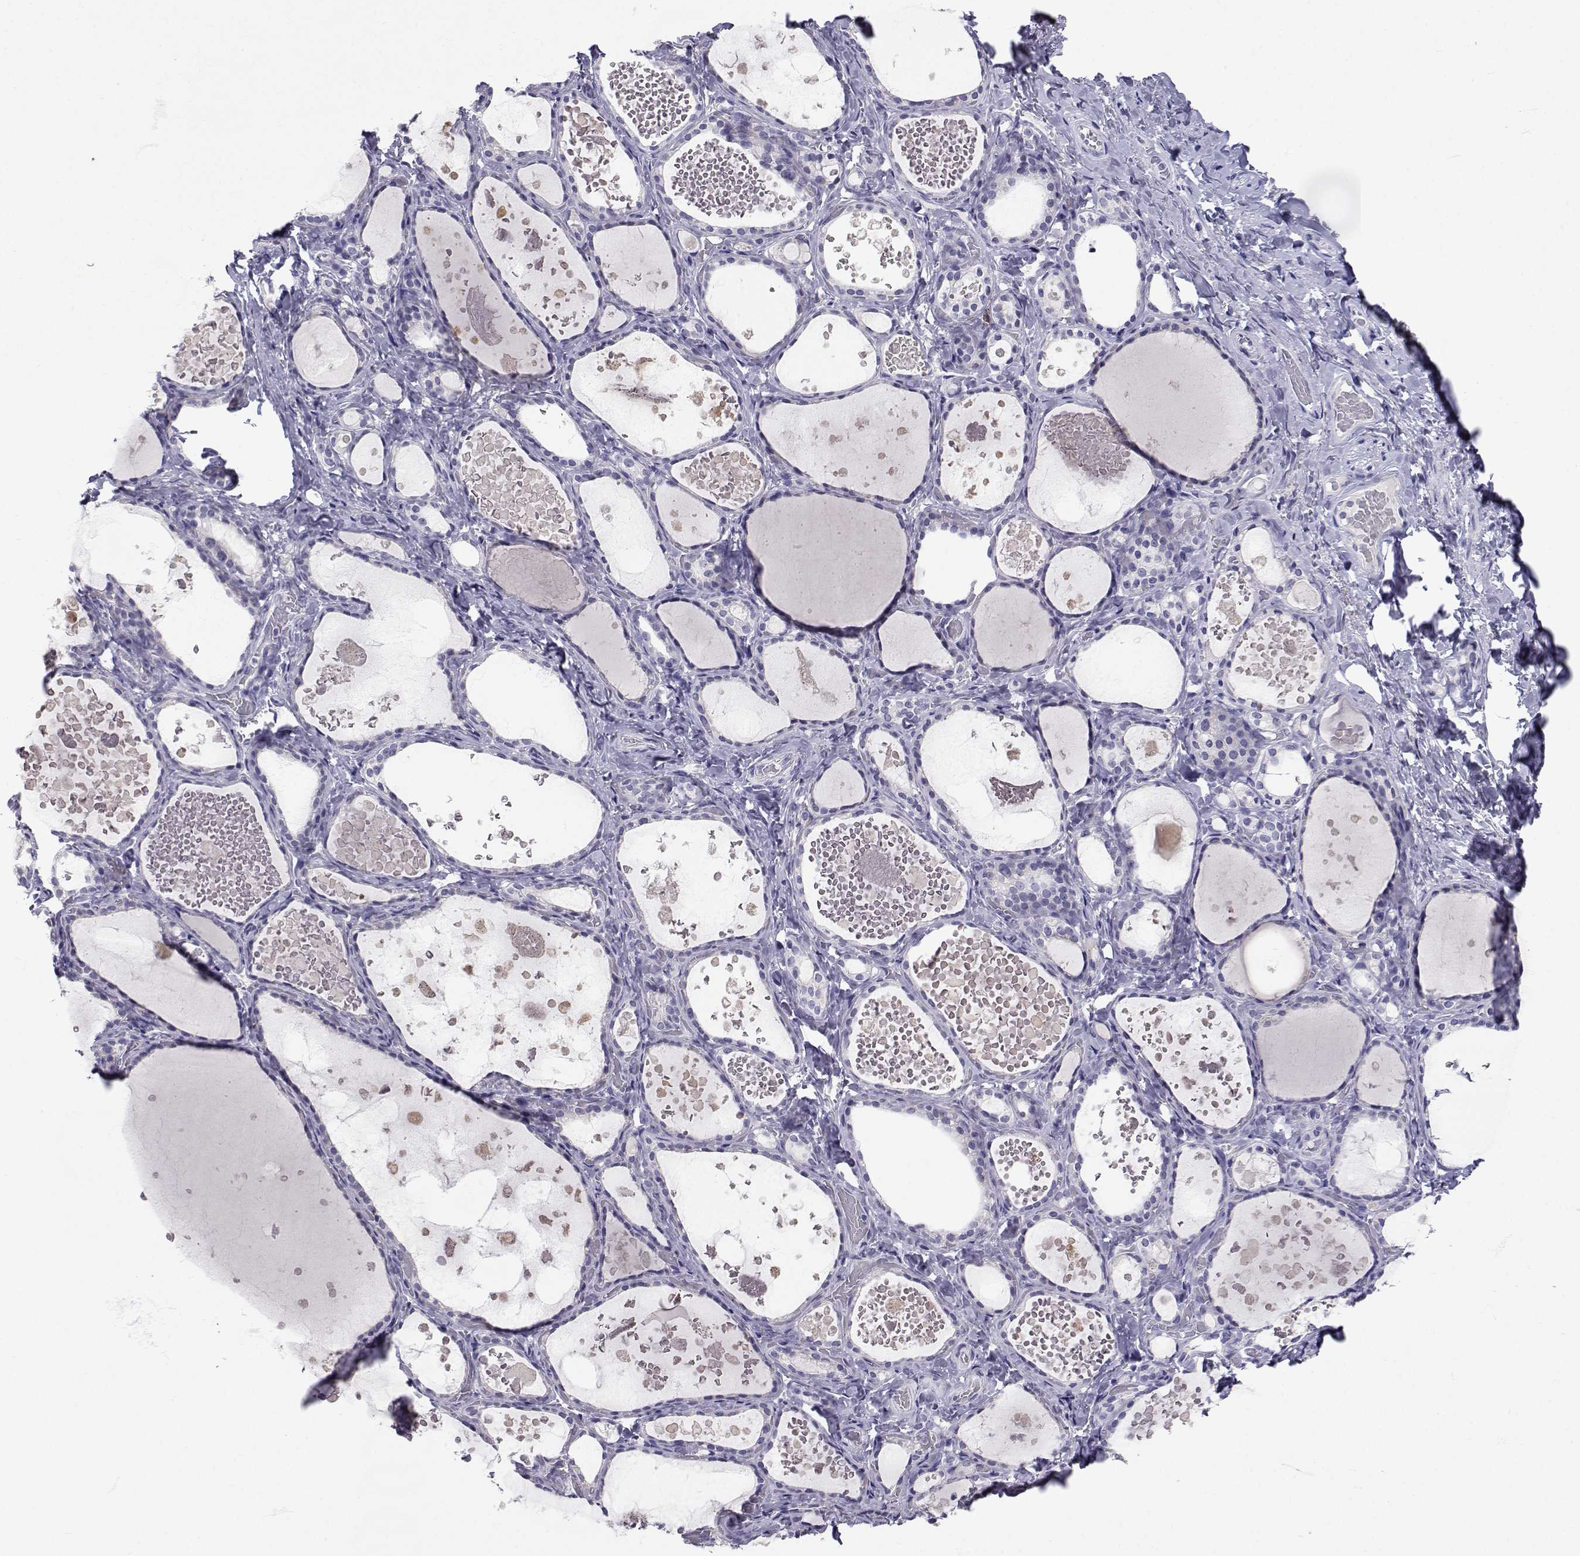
{"staining": {"intensity": "negative", "quantity": "none", "location": "none"}, "tissue": "thyroid gland", "cell_type": "Glandular cells", "image_type": "normal", "snomed": [{"axis": "morphology", "description": "Normal tissue, NOS"}, {"axis": "topography", "description": "Thyroid gland"}], "caption": "Human thyroid gland stained for a protein using IHC shows no staining in glandular cells.", "gene": "SLC6A3", "patient": {"sex": "female", "age": 56}}